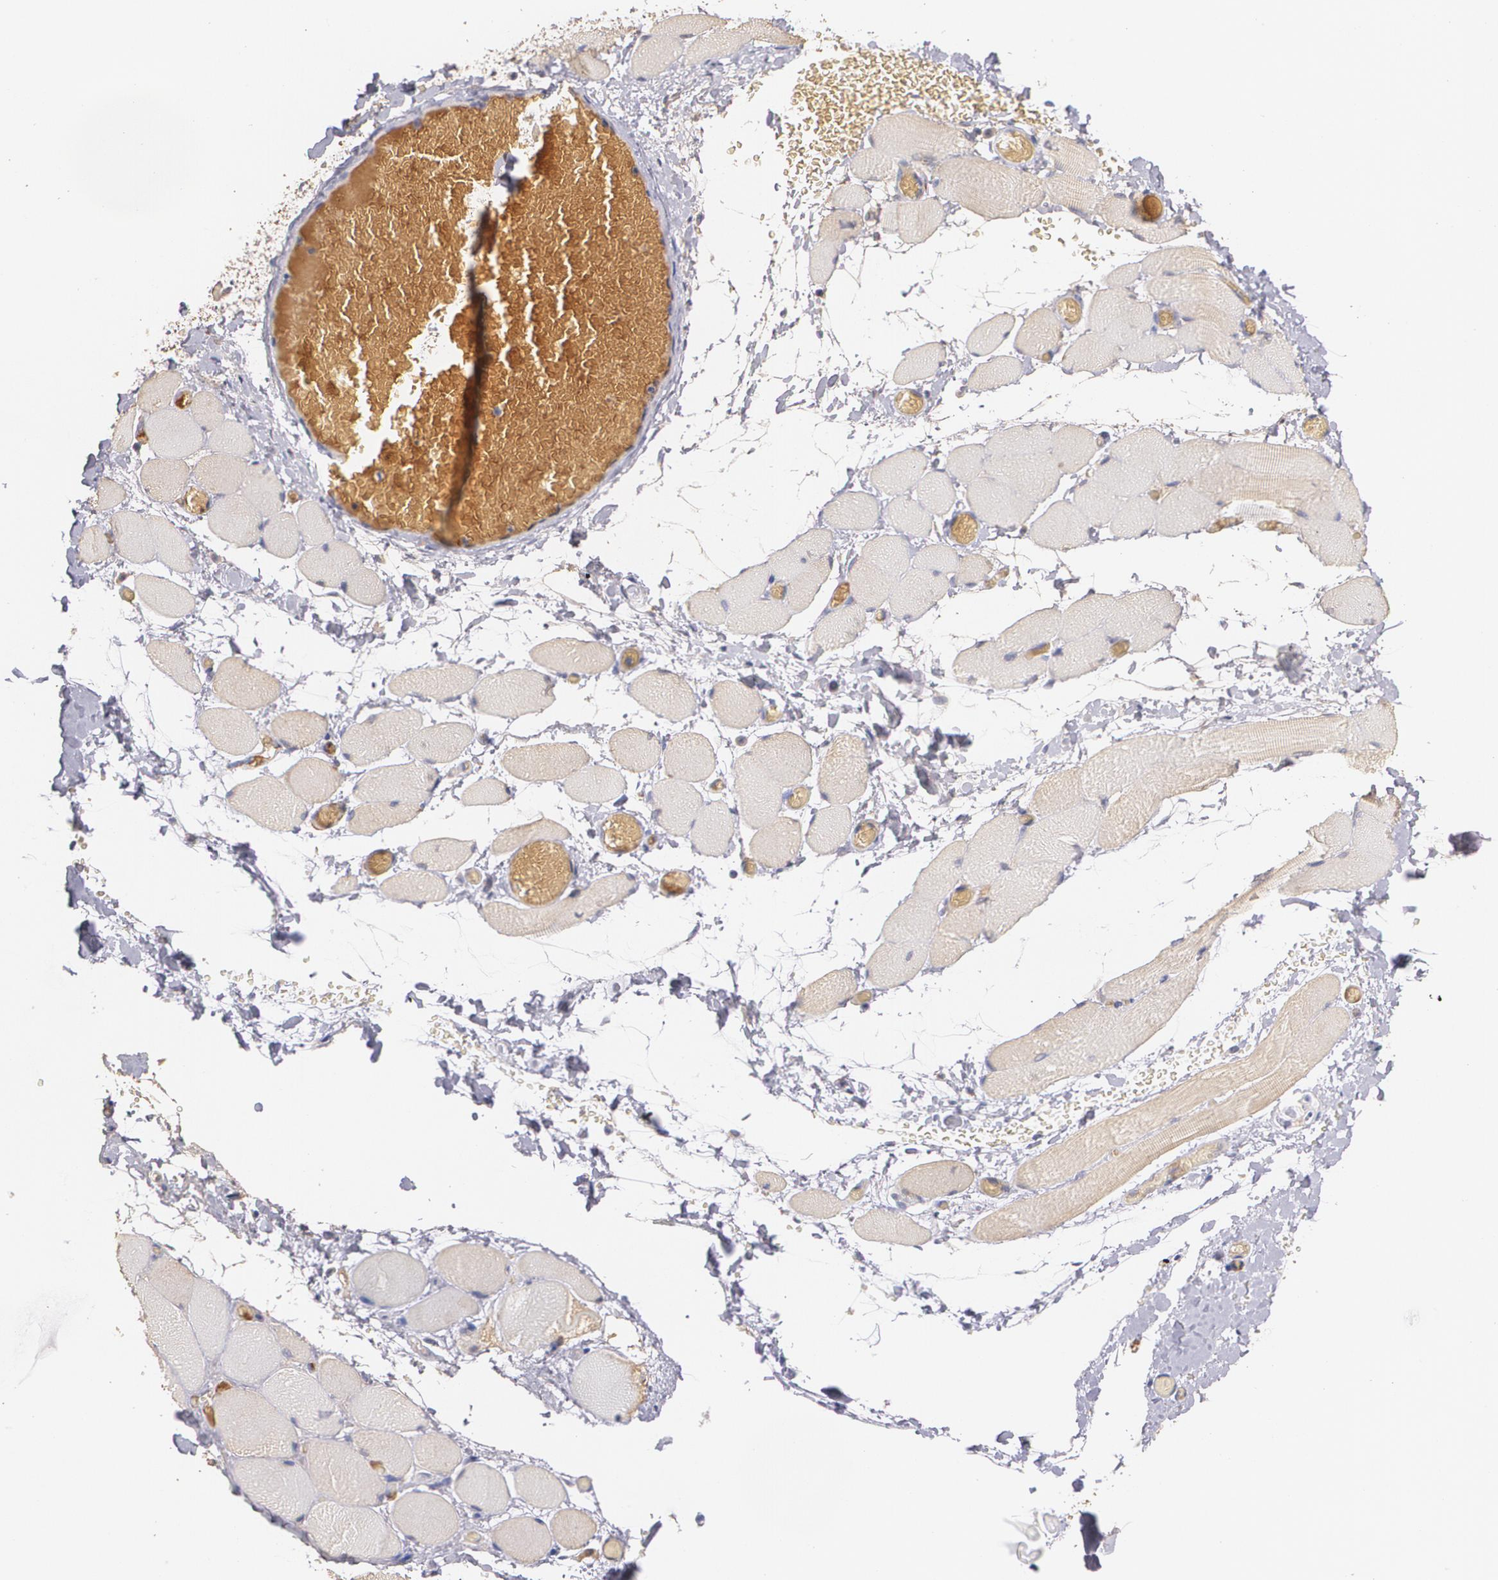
{"staining": {"intensity": "negative", "quantity": "none", "location": "none"}, "tissue": "skeletal muscle", "cell_type": "Myocytes", "image_type": "normal", "snomed": [{"axis": "morphology", "description": "Normal tissue, NOS"}, {"axis": "topography", "description": "Skeletal muscle"}, {"axis": "topography", "description": "Soft tissue"}], "caption": "The image displays no staining of myocytes in benign skeletal muscle.", "gene": "AMBP", "patient": {"sex": "female", "age": 58}}